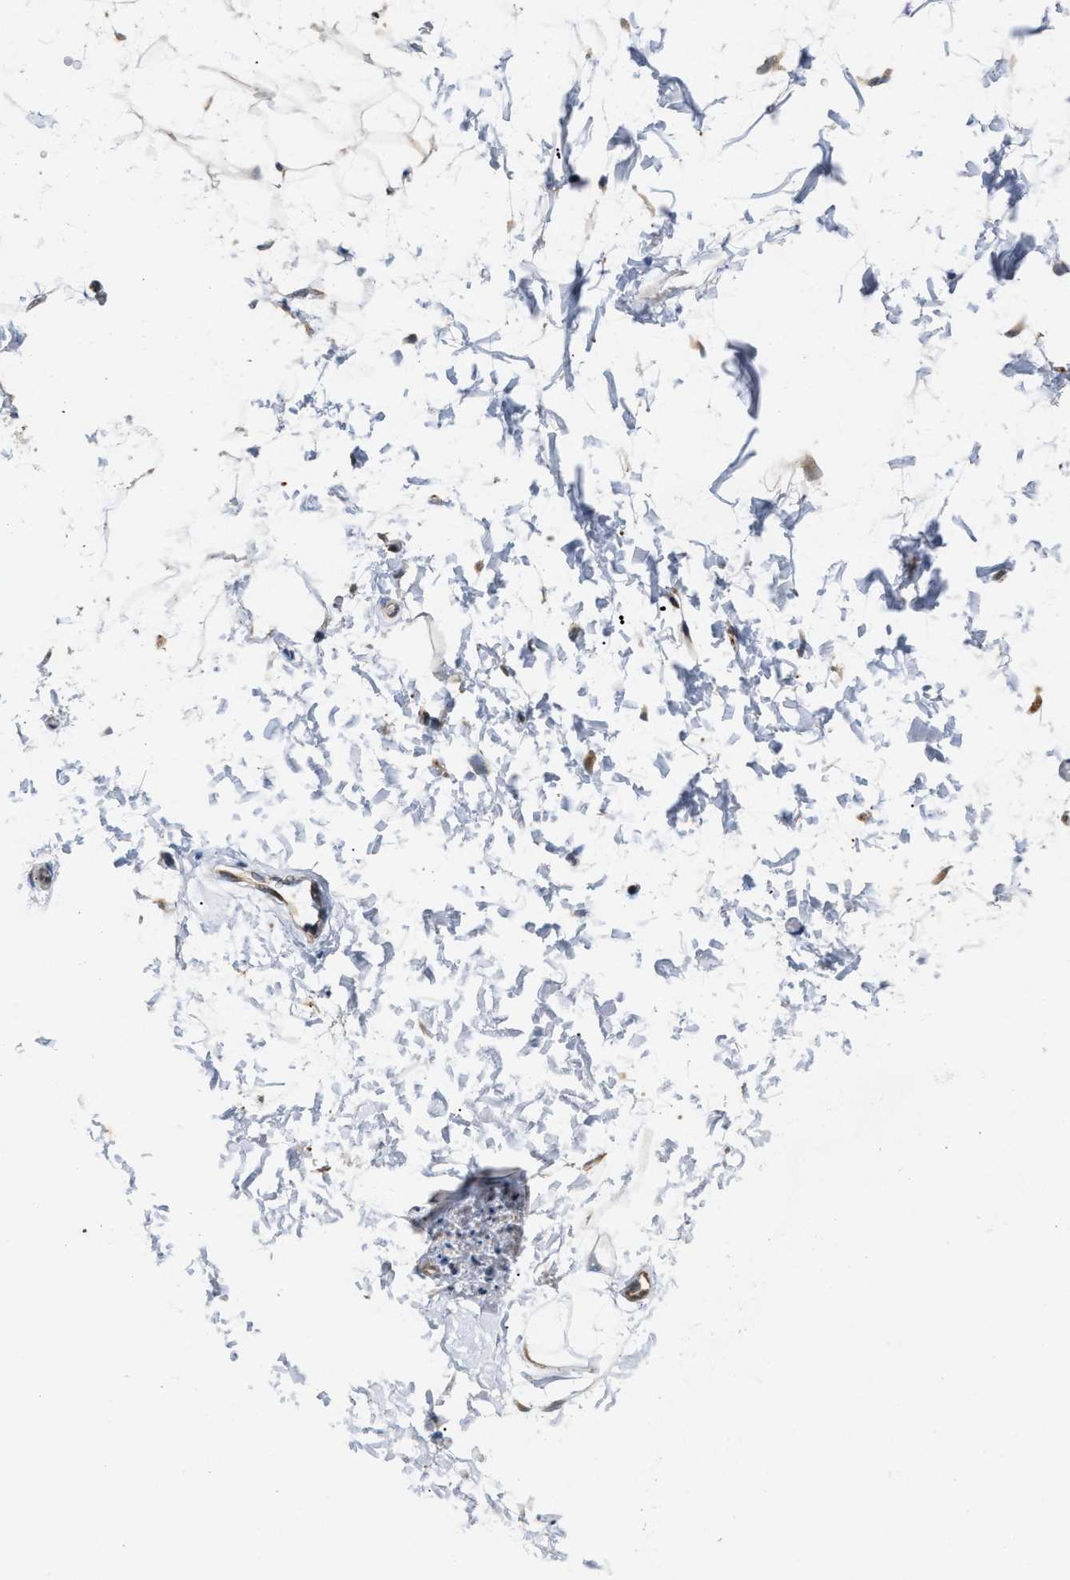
{"staining": {"intensity": "weak", "quantity": "25%-75%", "location": "cytoplasmic/membranous"}, "tissue": "adipose tissue", "cell_type": "Adipocytes", "image_type": "normal", "snomed": [{"axis": "morphology", "description": "Normal tissue, NOS"}, {"axis": "topography", "description": "Soft tissue"}], "caption": "Benign adipose tissue shows weak cytoplasmic/membranous positivity in approximately 25%-75% of adipocytes, visualized by immunohistochemistry. (IHC, brightfield microscopy, high magnification).", "gene": "CSNK1A1", "patient": {"sex": "male", "age": 72}}